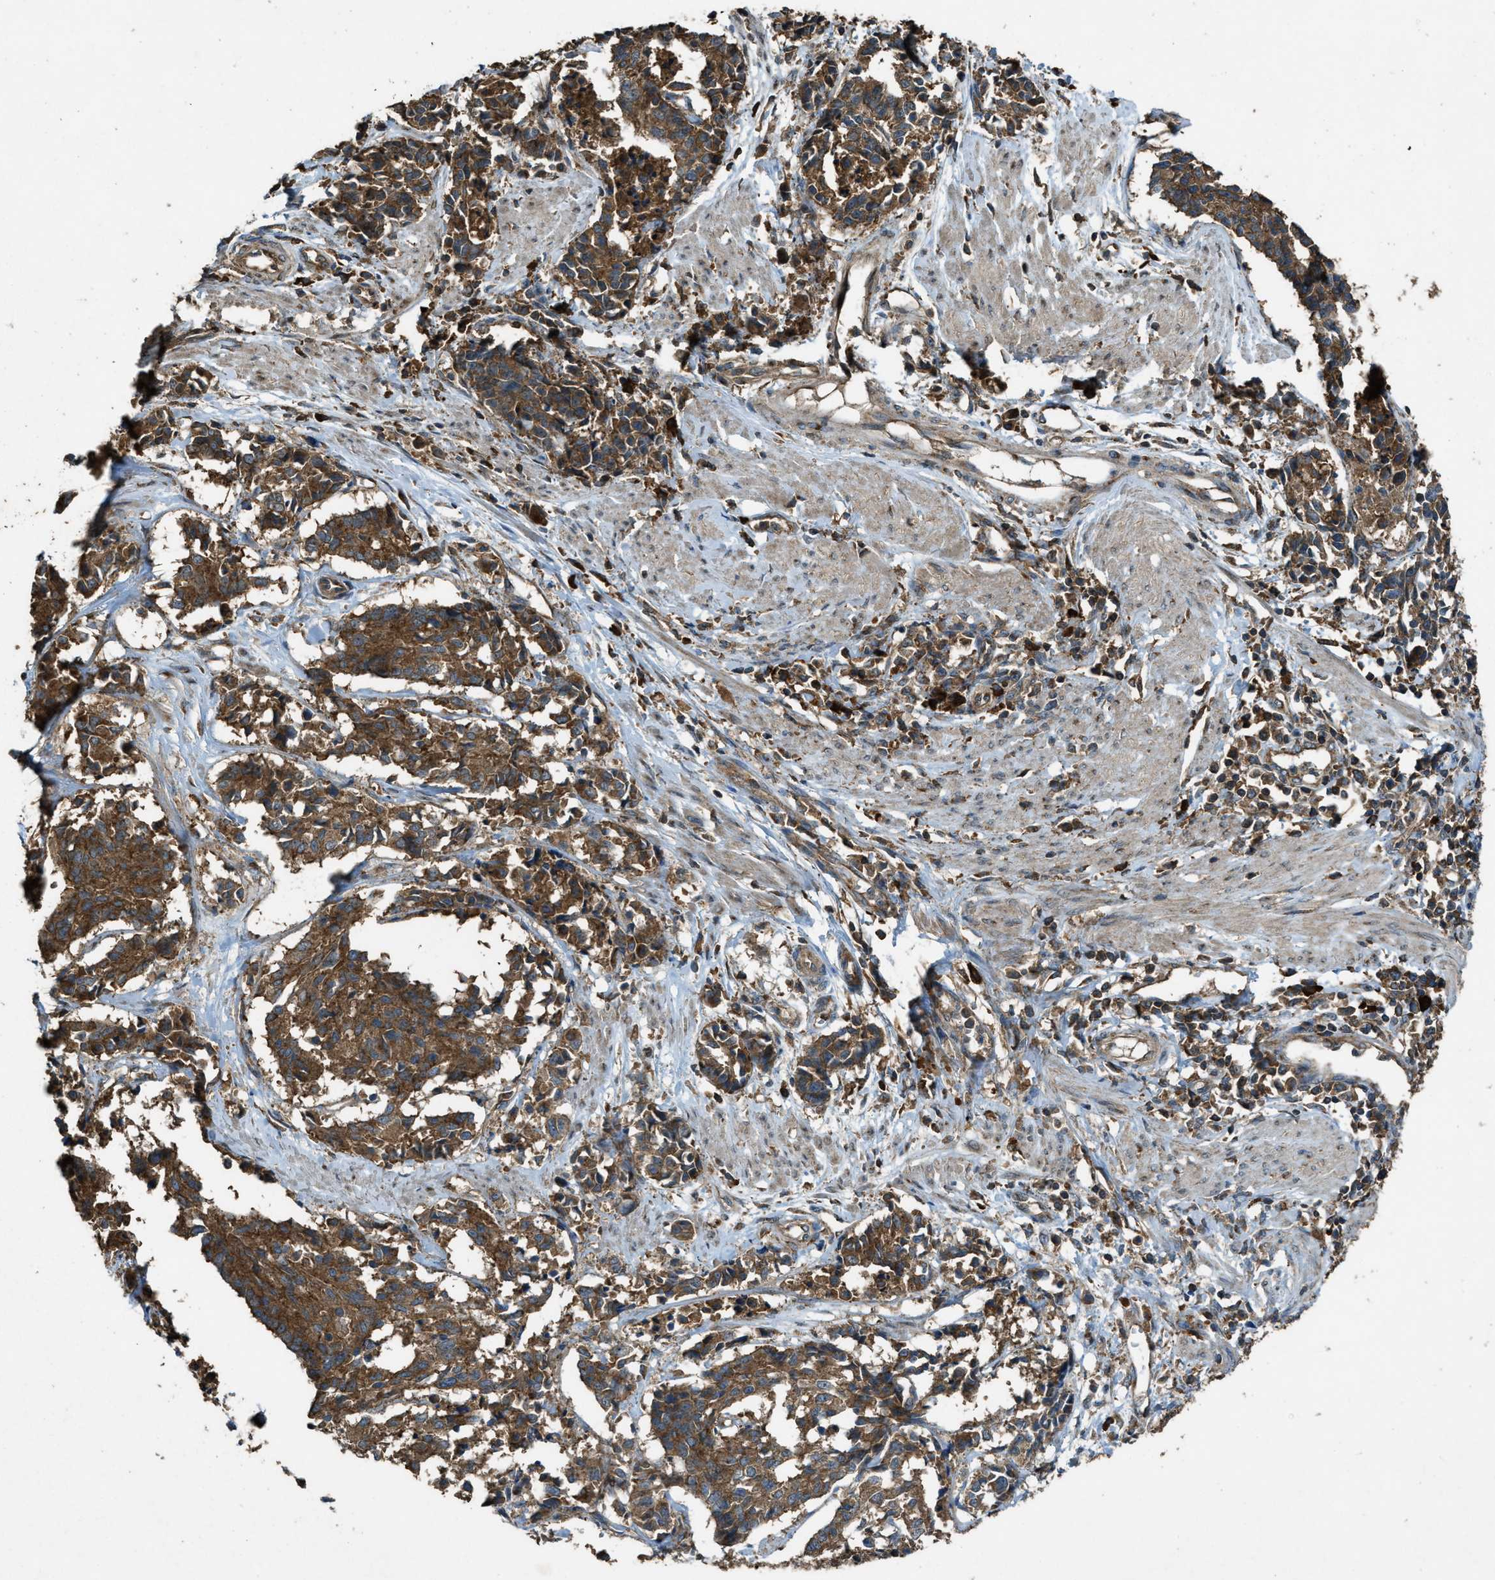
{"staining": {"intensity": "strong", "quantity": ">75%", "location": "cytoplasmic/membranous"}, "tissue": "cervical cancer", "cell_type": "Tumor cells", "image_type": "cancer", "snomed": [{"axis": "morphology", "description": "Squamous cell carcinoma, NOS"}, {"axis": "topography", "description": "Cervix"}], "caption": "Immunohistochemistry (DAB (3,3'-diaminobenzidine)) staining of cervical squamous cell carcinoma exhibits strong cytoplasmic/membranous protein expression in about >75% of tumor cells.", "gene": "MAP3K8", "patient": {"sex": "female", "age": 35}}